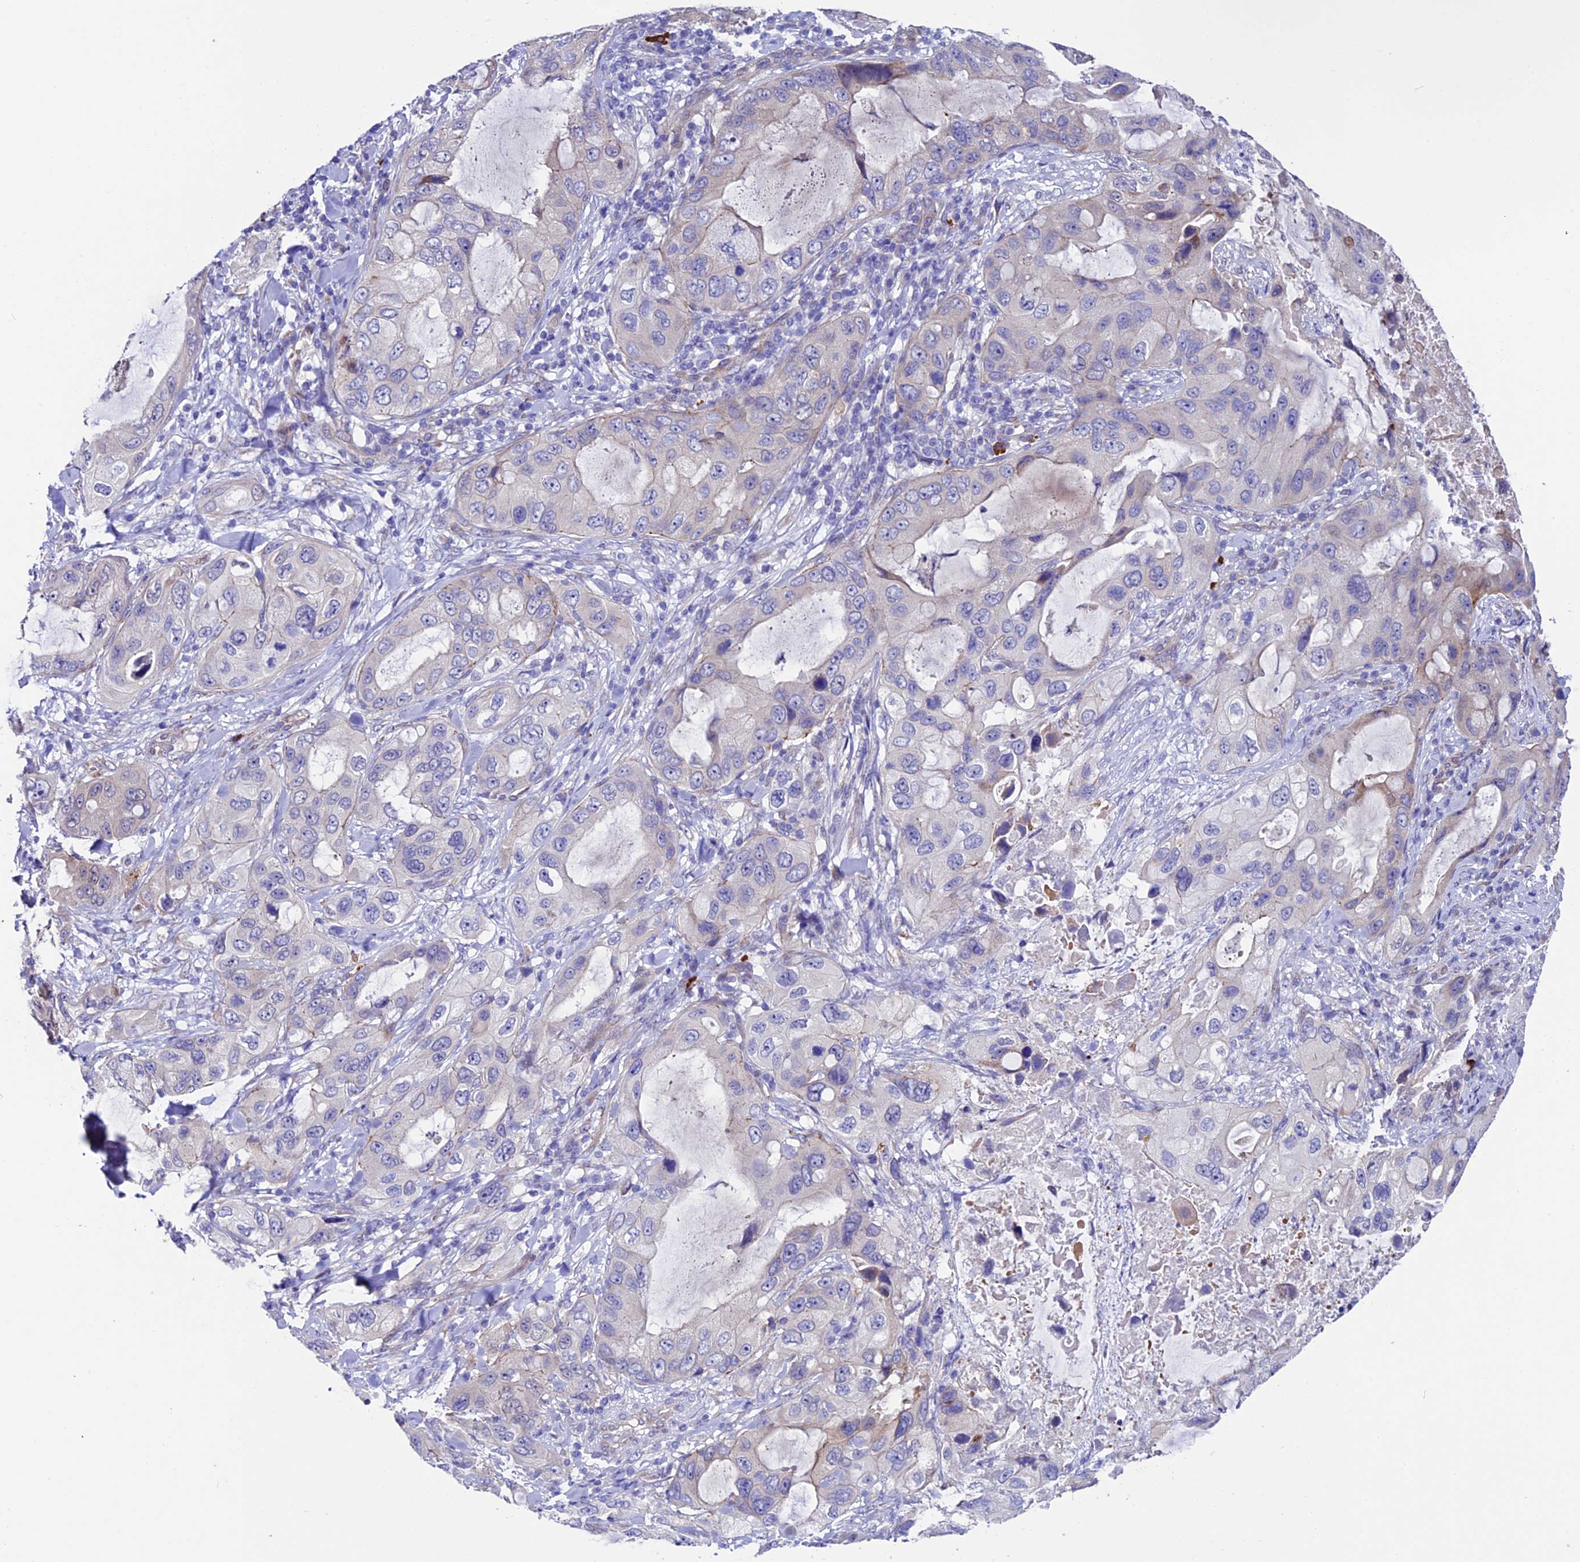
{"staining": {"intensity": "negative", "quantity": "none", "location": "none"}, "tissue": "lung cancer", "cell_type": "Tumor cells", "image_type": "cancer", "snomed": [{"axis": "morphology", "description": "Squamous cell carcinoma, NOS"}, {"axis": "topography", "description": "Lung"}], "caption": "DAB immunohistochemical staining of human squamous cell carcinoma (lung) reveals no significant positivity in tumor cells.", "gene": "TMEM171", "patient": {"sex": "female", "age": 73}}